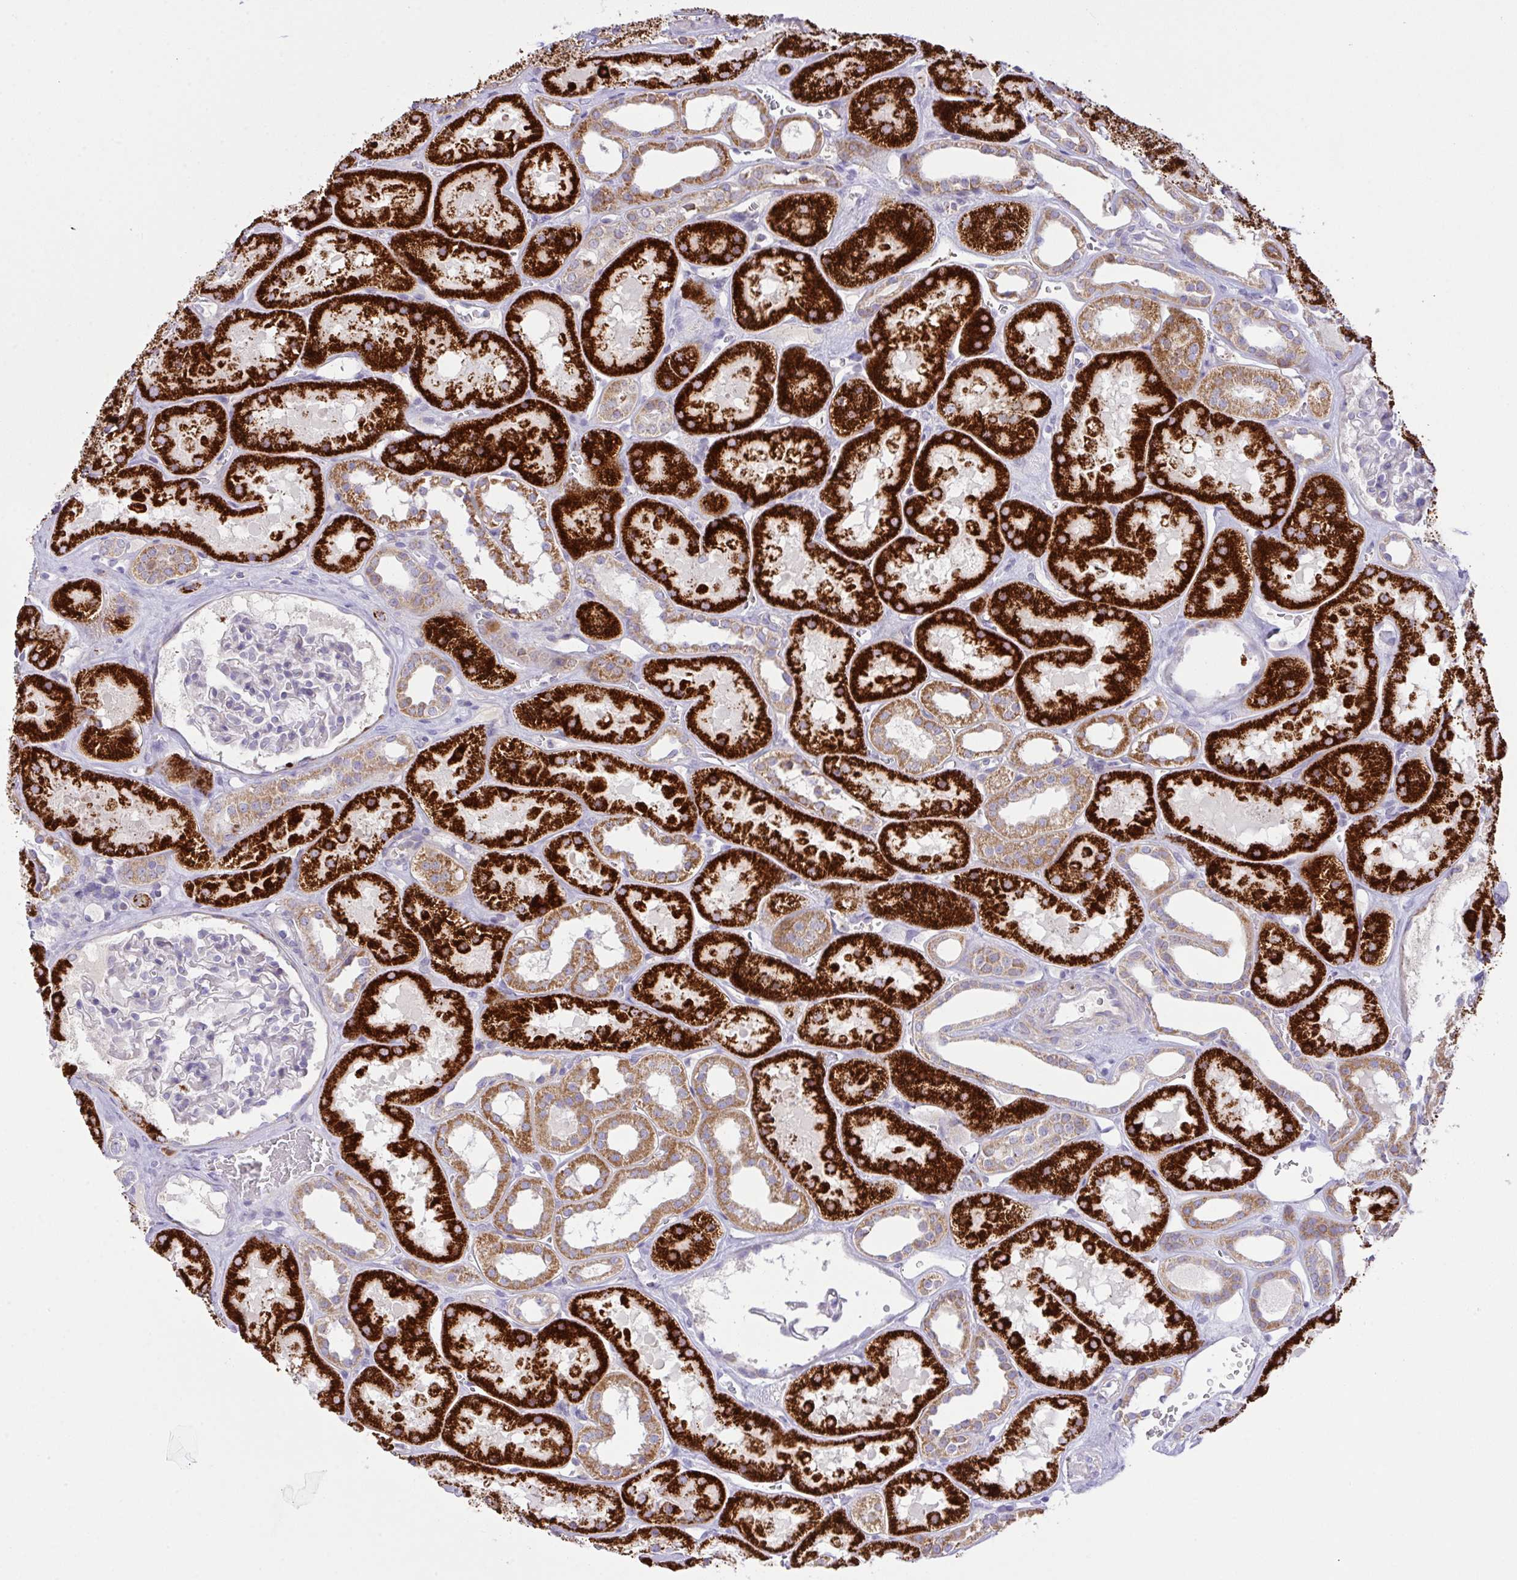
{"staining": {"intensity": "negative", "quantity": "none", "location": "none"}, "tissue": "kidney", "cell_type": "Cells in glomeruli", "image_type": "normal", "snomed": [{"axis": "morphology", "description": "Normal tissue, NOS"}, {"axis": "topography", "description": "Kidney"}], "caption": "Kidney stained for a protein using immunohistochemistry (IHC) demonstrates no expression cells in glomeruli.", "gene": "CHDH", "patient": {"sex": "female", "age": 41}}